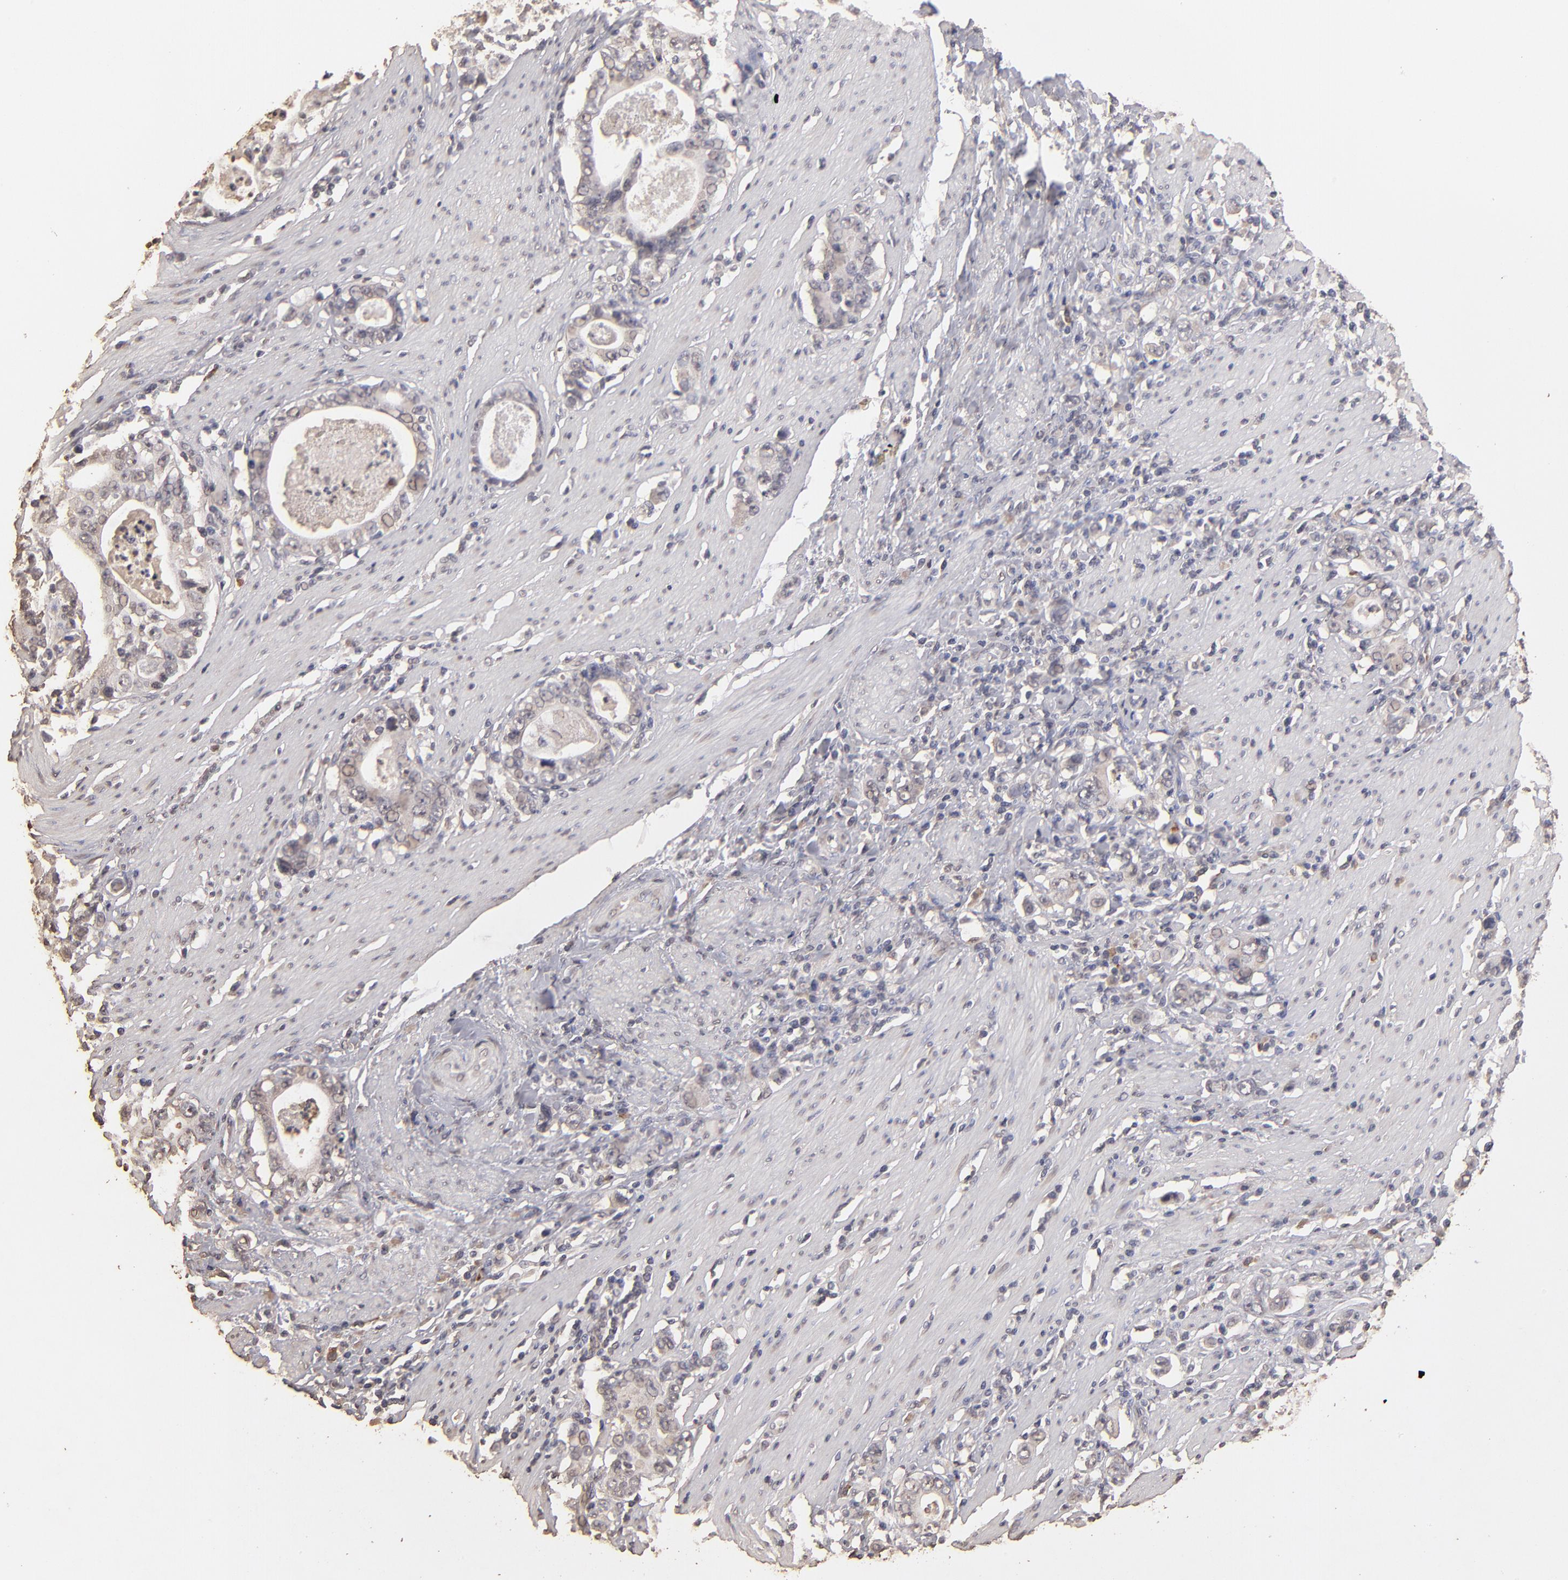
{"staining": {"intensity": "negative", "quantity": "none", "location": "none"}, "tissue": "stomach cancer", "cell_type": "Tumor cells", "image_type": "cancer", "snomed": [{"axis": "morphology", "description": "Adenocarcinoma, NOS"}, {"axis": "topography", "description": "Stomach, lower"}], "caption": "Immunohistochemistry histopathology image of human stomach cancer (adenocarcinoma) stained for a protein (brown), which reveals no positivity in tumor cells.", "gene": "OPHN1", "patient": {"sex": "female", "age": 72}}